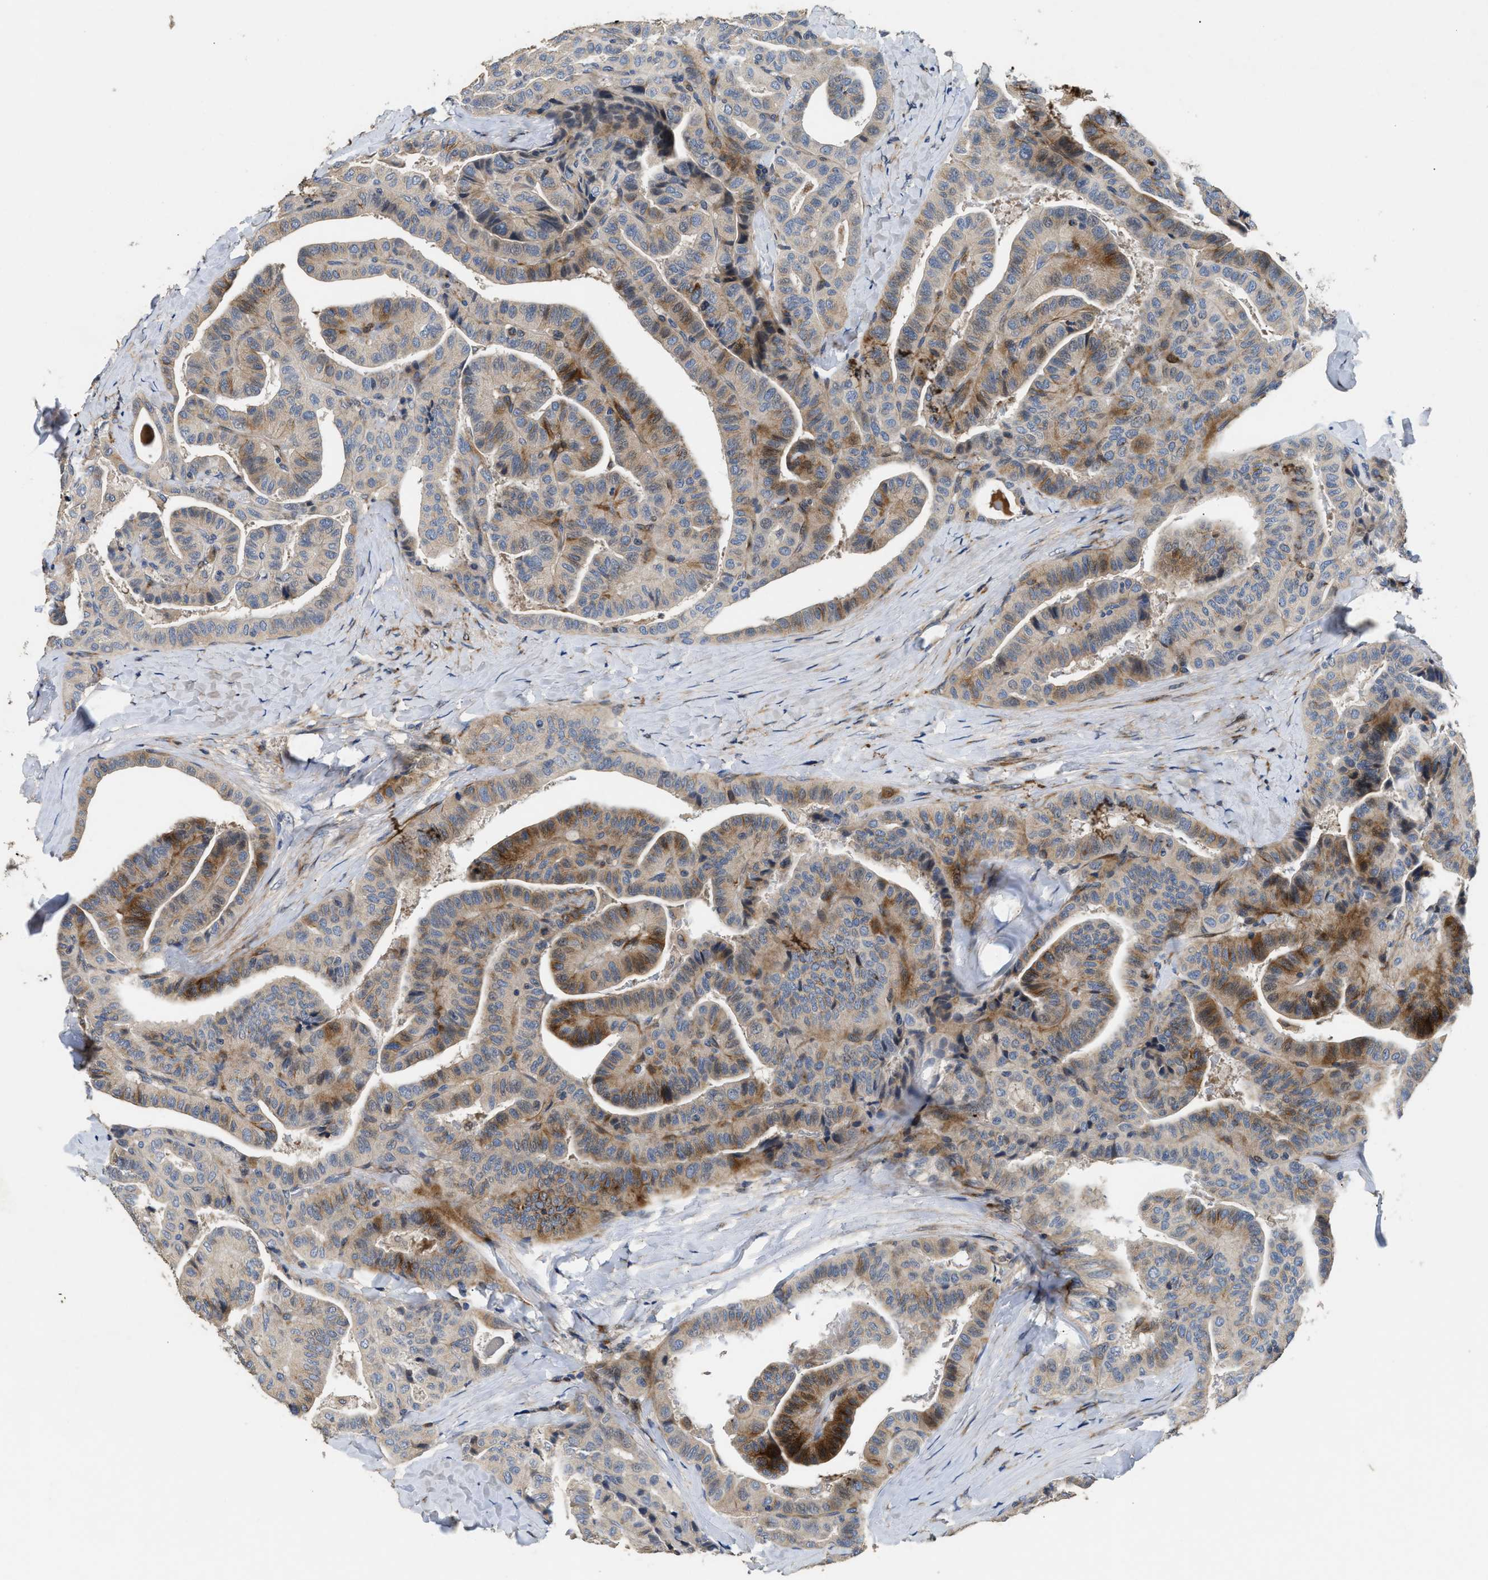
{"staining": {"intensity": "moderate", "quantity": "25%-75%", "location": "cytoplasmic/membranous"}, "tissue": "thyroid cancer", "cell_type": "Tumor cells", "image_type": "cancer", "snomed": [{"axis": "morphology", "description": "Papillary adenocarcinoma, NOS"}, {"axis": "topography", "description": "Thyroid gland"}], "caption": "A histopathology image showing moderate cytoplasmic/membranous expression in about 25%-75% of tumor cells in thyroid papillary adenocarcinoma, as visualized by brown immunohistochemical staining.", "gene": "IL17RC", "patient": {"sex": "male", "age": 77}}